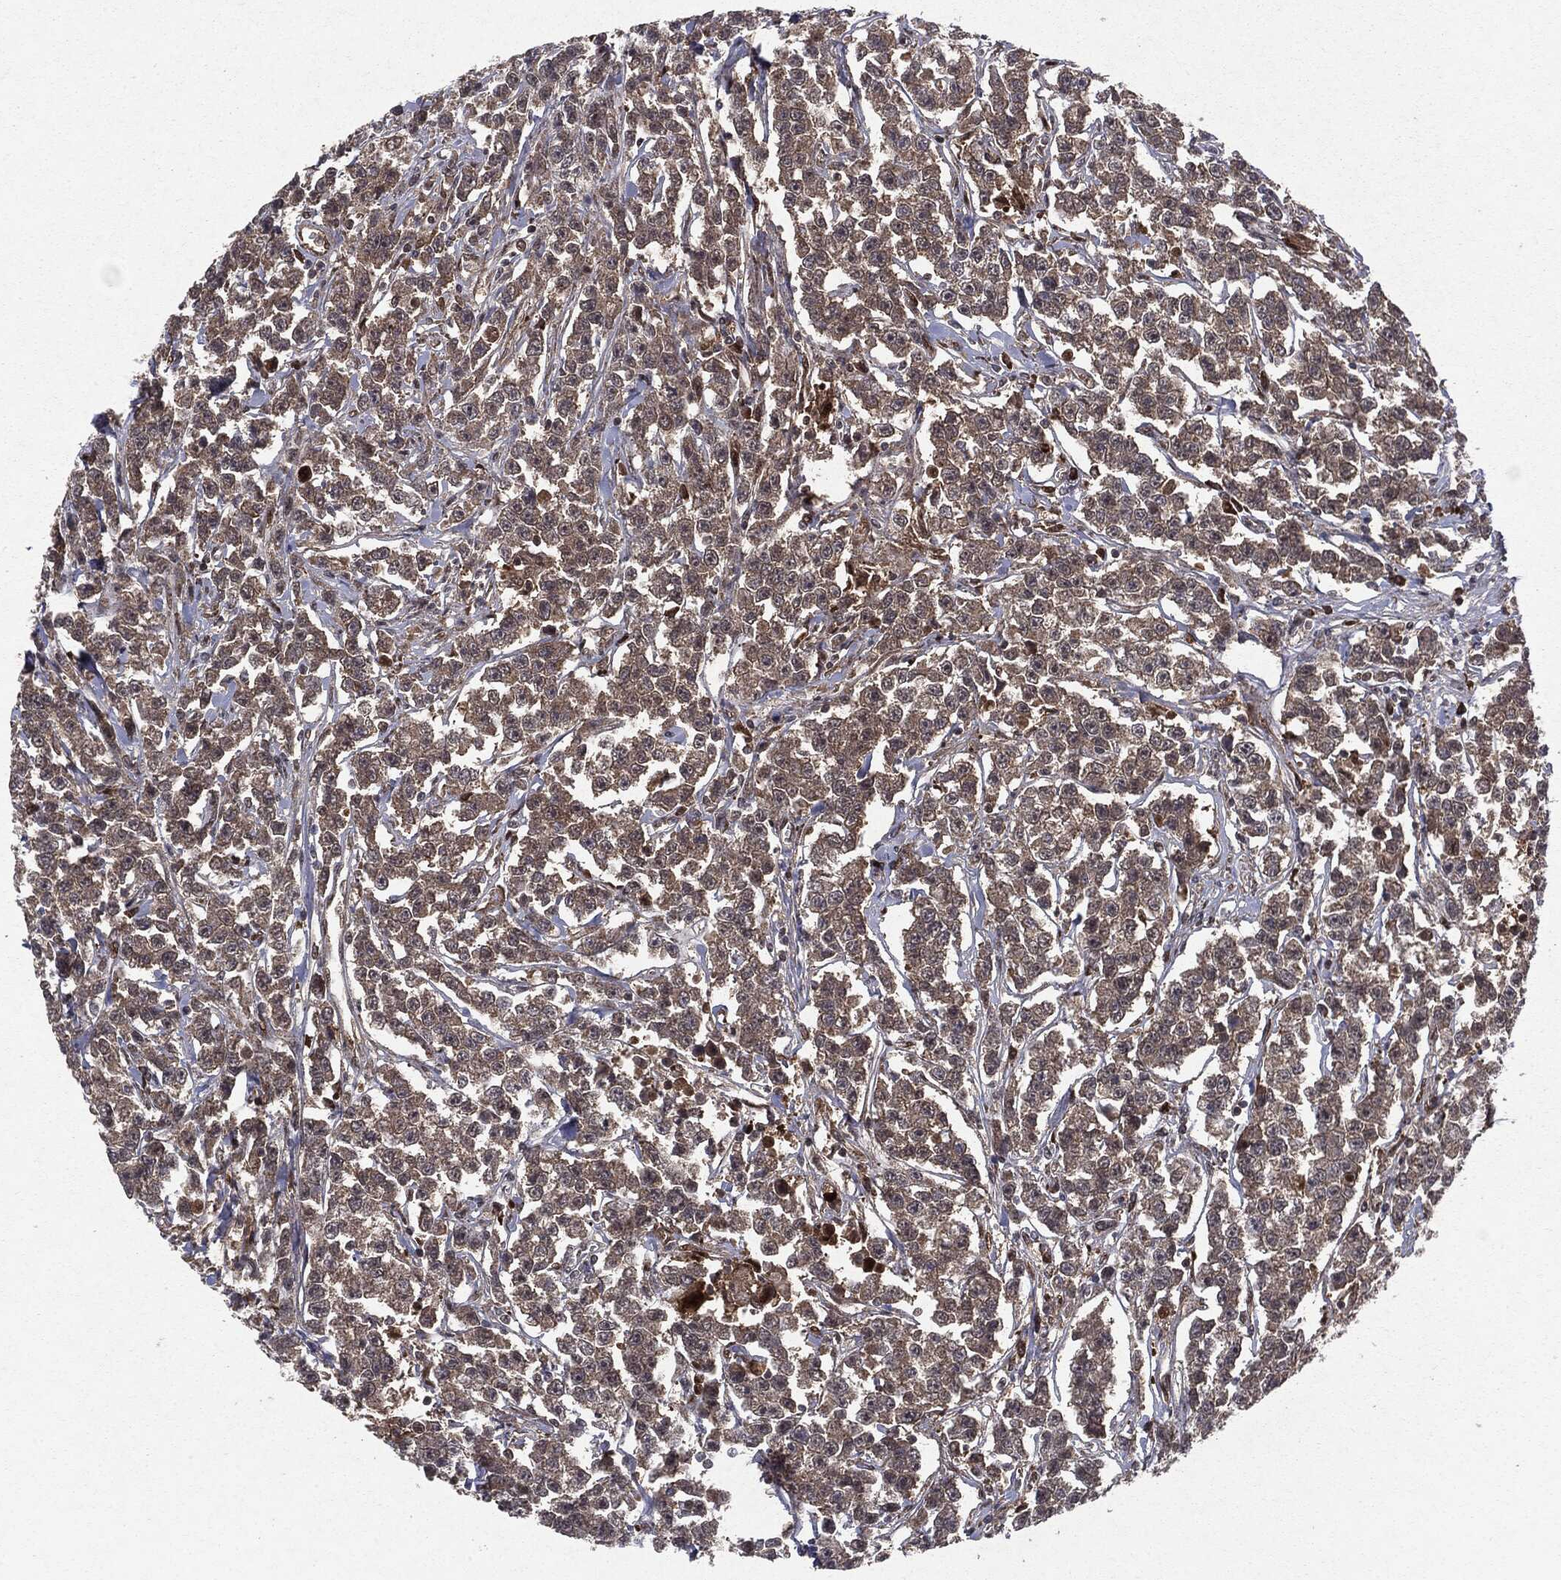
{"staining": {"intensity": "negative", "quantity": "none", "location": "none"}, "tissue": "testis cancer", "cell_type": "Tumor cells", "image_type": "cancer", "snomed": [{"axis": "morphology", "description": "Seminoma, NOS"}, {"axis": "topography", "description": "Testis"}], "caption": "DAB immunohistochemical staining of testis cancer (seminoma) reveals no significant expression in tumor cells. The staining is performed using DAB (3,3'-diaminobenzidine) brown chromogen with nuclei counter-stained in using hematoxylin.", "gene": "OTUB1", "patient": {"sex": "male", "age": 59}}